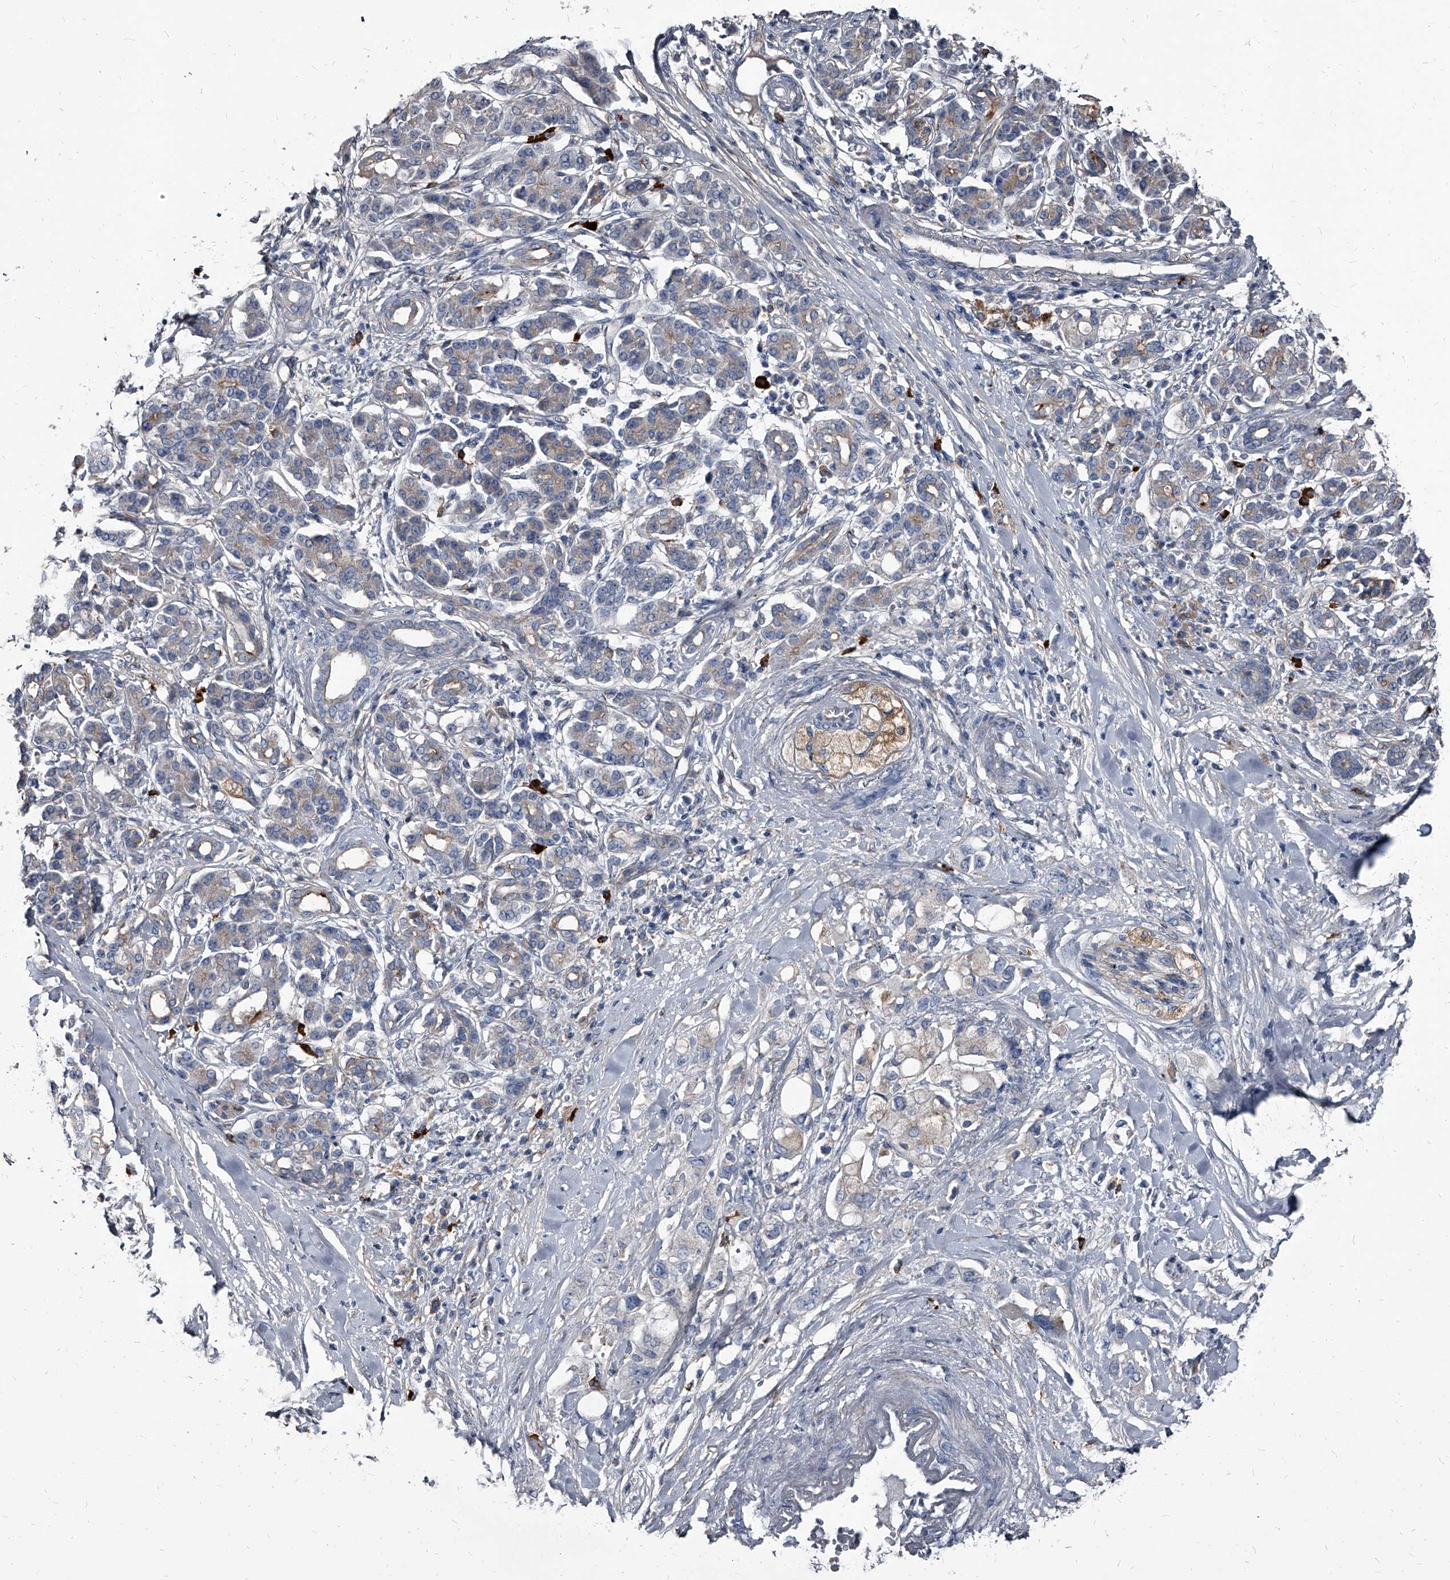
{"staining": {"intensity": "negative", "quantity": "none", "location": "none"}, "tissue": "pancreatic cancer", "cell_type": "Tumor cells", "image_type": "cancer", "snomed": [{"axis": "morphology", "description": "Adenocarcinoma, NOS"}, {"axis": "topography", "description": "Pancreas"}], "caption": "This is an immunohistochemistry photomicrograph of human pancreatic adenocarcinoma. There is no staining in tumor cells.", "gene": "PGLYRP3", "patient": {"sex": "female", "age": 56}}